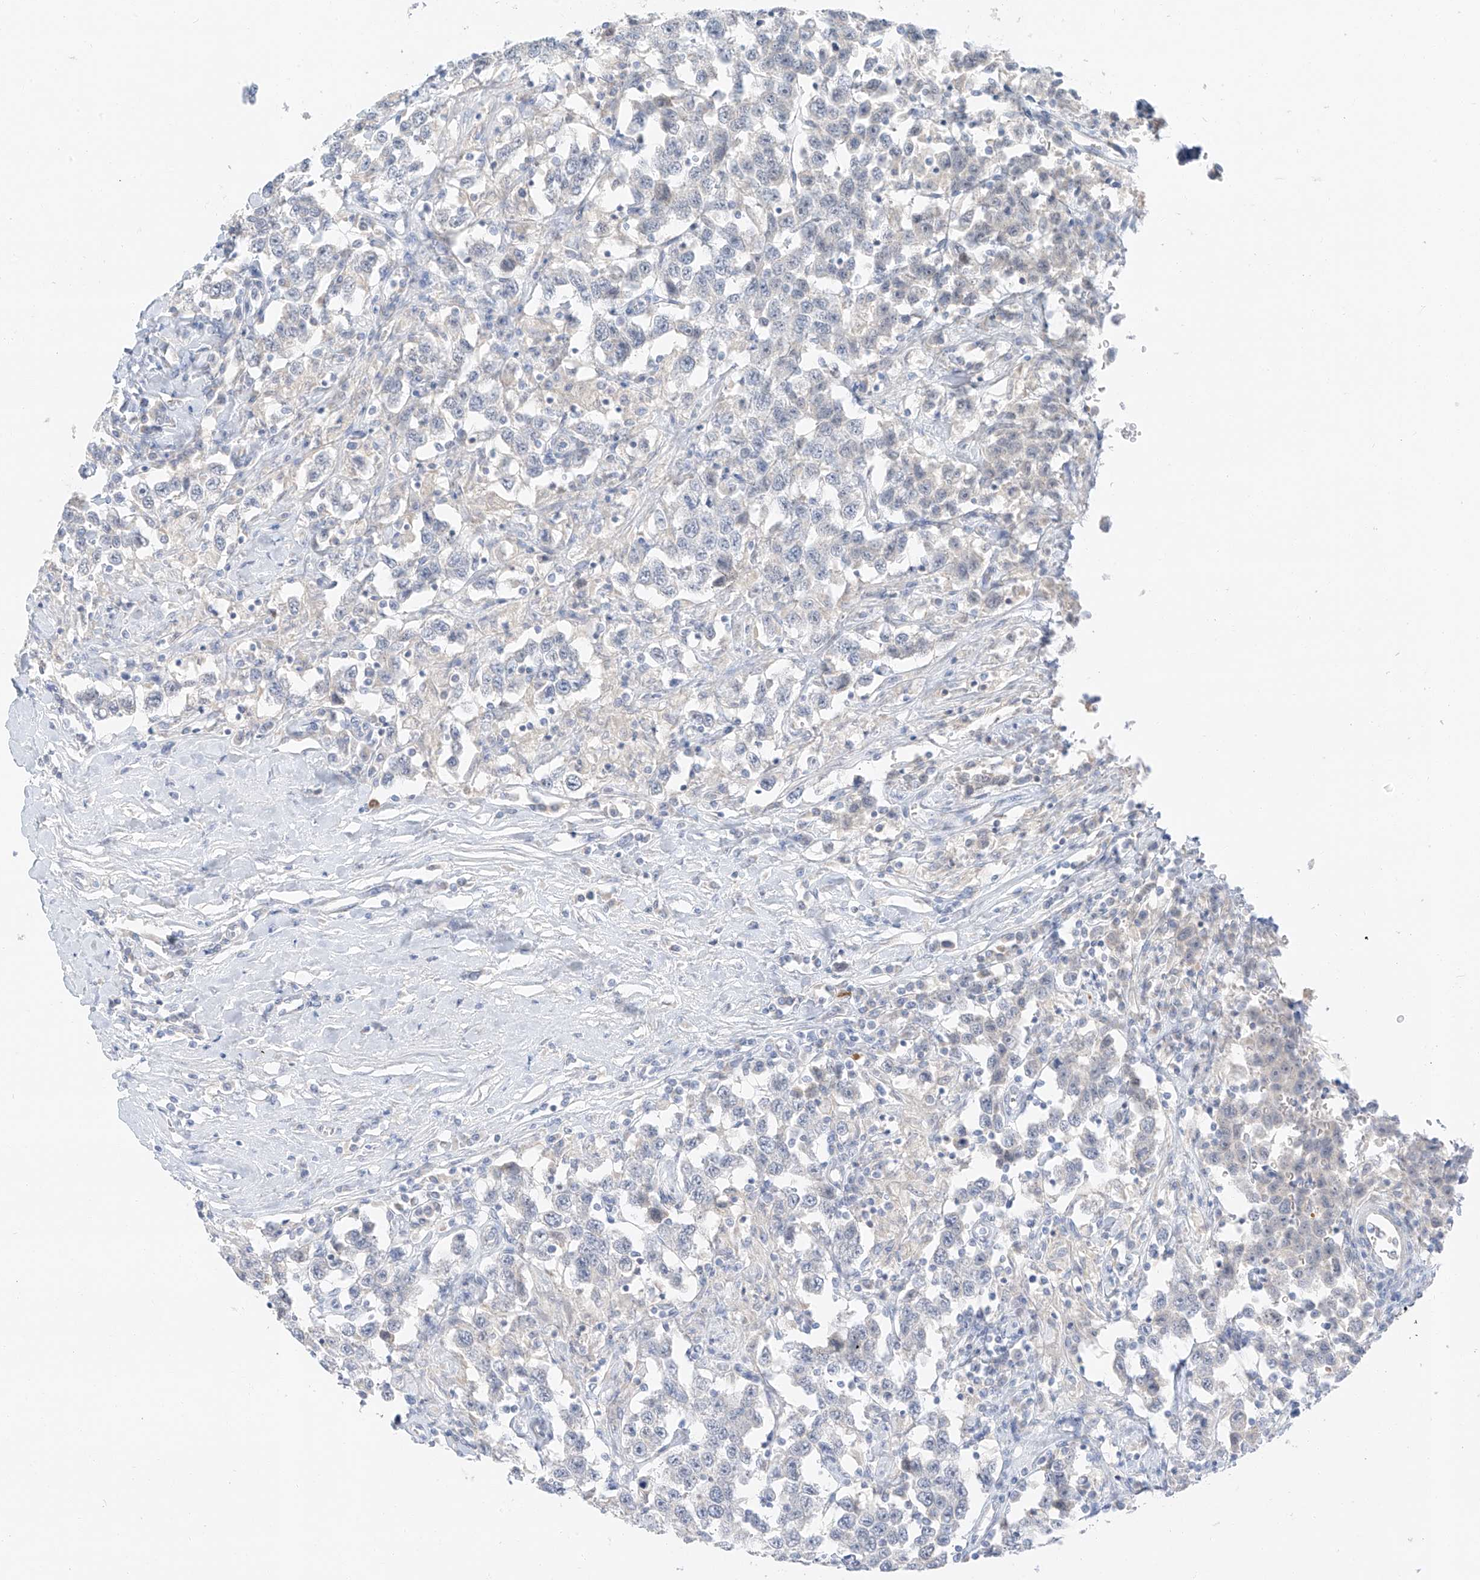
{"staining": {"intensity": "negative", "quantity": "none", "location": "none"}, "tissue": "testis cancer", "cell_type": "Tumor cells", "image_type": "cancer", "snomed": [{"axis": "morphology", "description": "Seminoma, NOS"}, {"axis": "topography", "description": "Testis"}], "caption": "DAB (3,3'-diaminobenzidine) immunohistochemical staining of testis seminoma demonstrates no significant expression in tumor cells. (DAB (3,3'-diaminobenzidine) immunohistochemistry (IHC) with hematoxylin counter stain).", "gene": "PGC", "patient": {"sex": "male", "age": 41}}